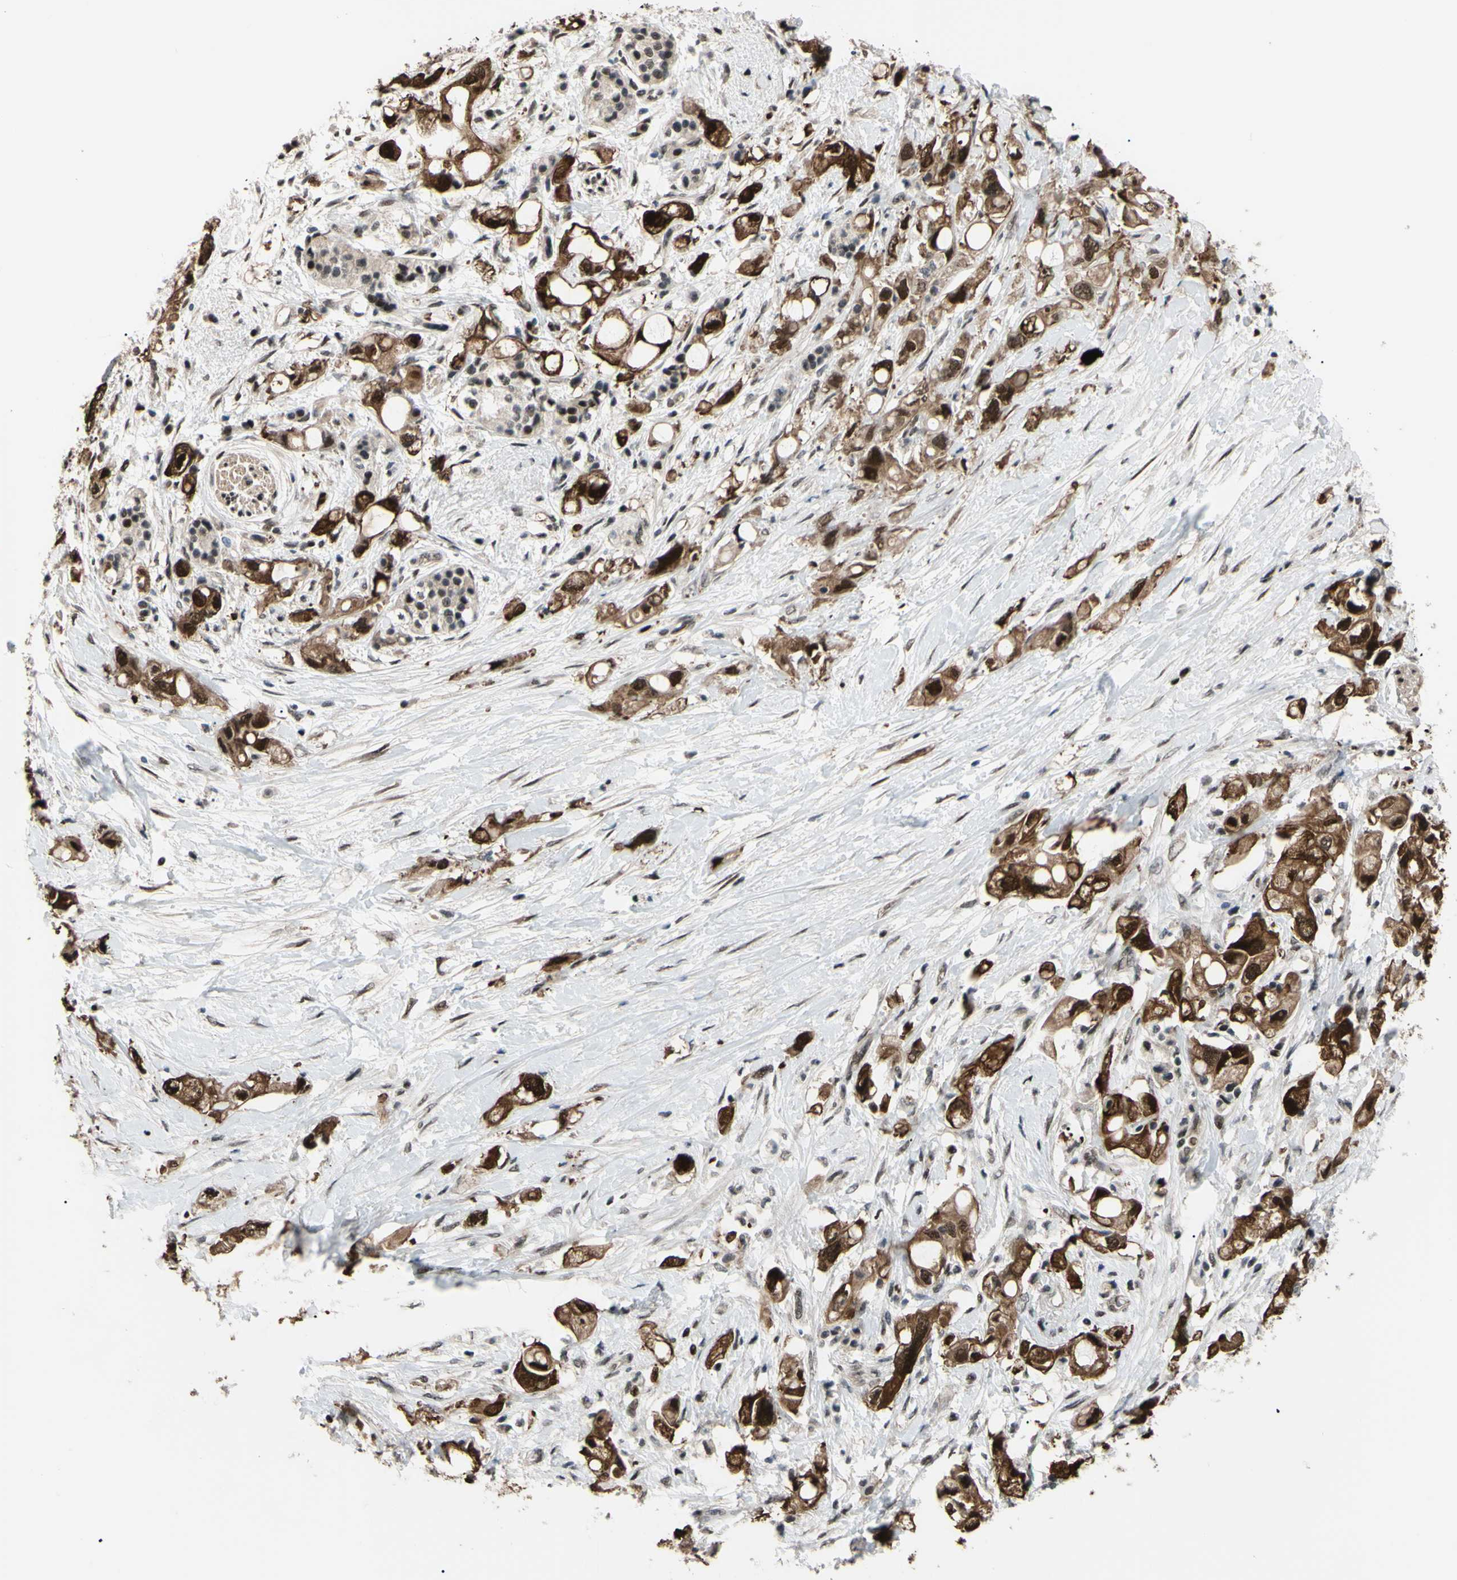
{"staining": {"intensity": "strong", "quantity": ">75%", "location": "cytoplasmic/membranous,nuclear"}, "tissue": "pancreatic cancer", "cell_type": "Tumor cells", "image_type": "cancer", "snomed": [{"axis": "morphology", "description": "Adenocarcinoma, NOS"}, {"axis": "topography", "description": "Pancreas"}], "caption": "The immunohistochemical stain labels strong cytoplasmic/membranous and nuclear positivity in tumor cells of adenocarcinoma (pancreatic) tissue.", "gene": "THAP12", "patient": {"sex": "female", "age": 56}}